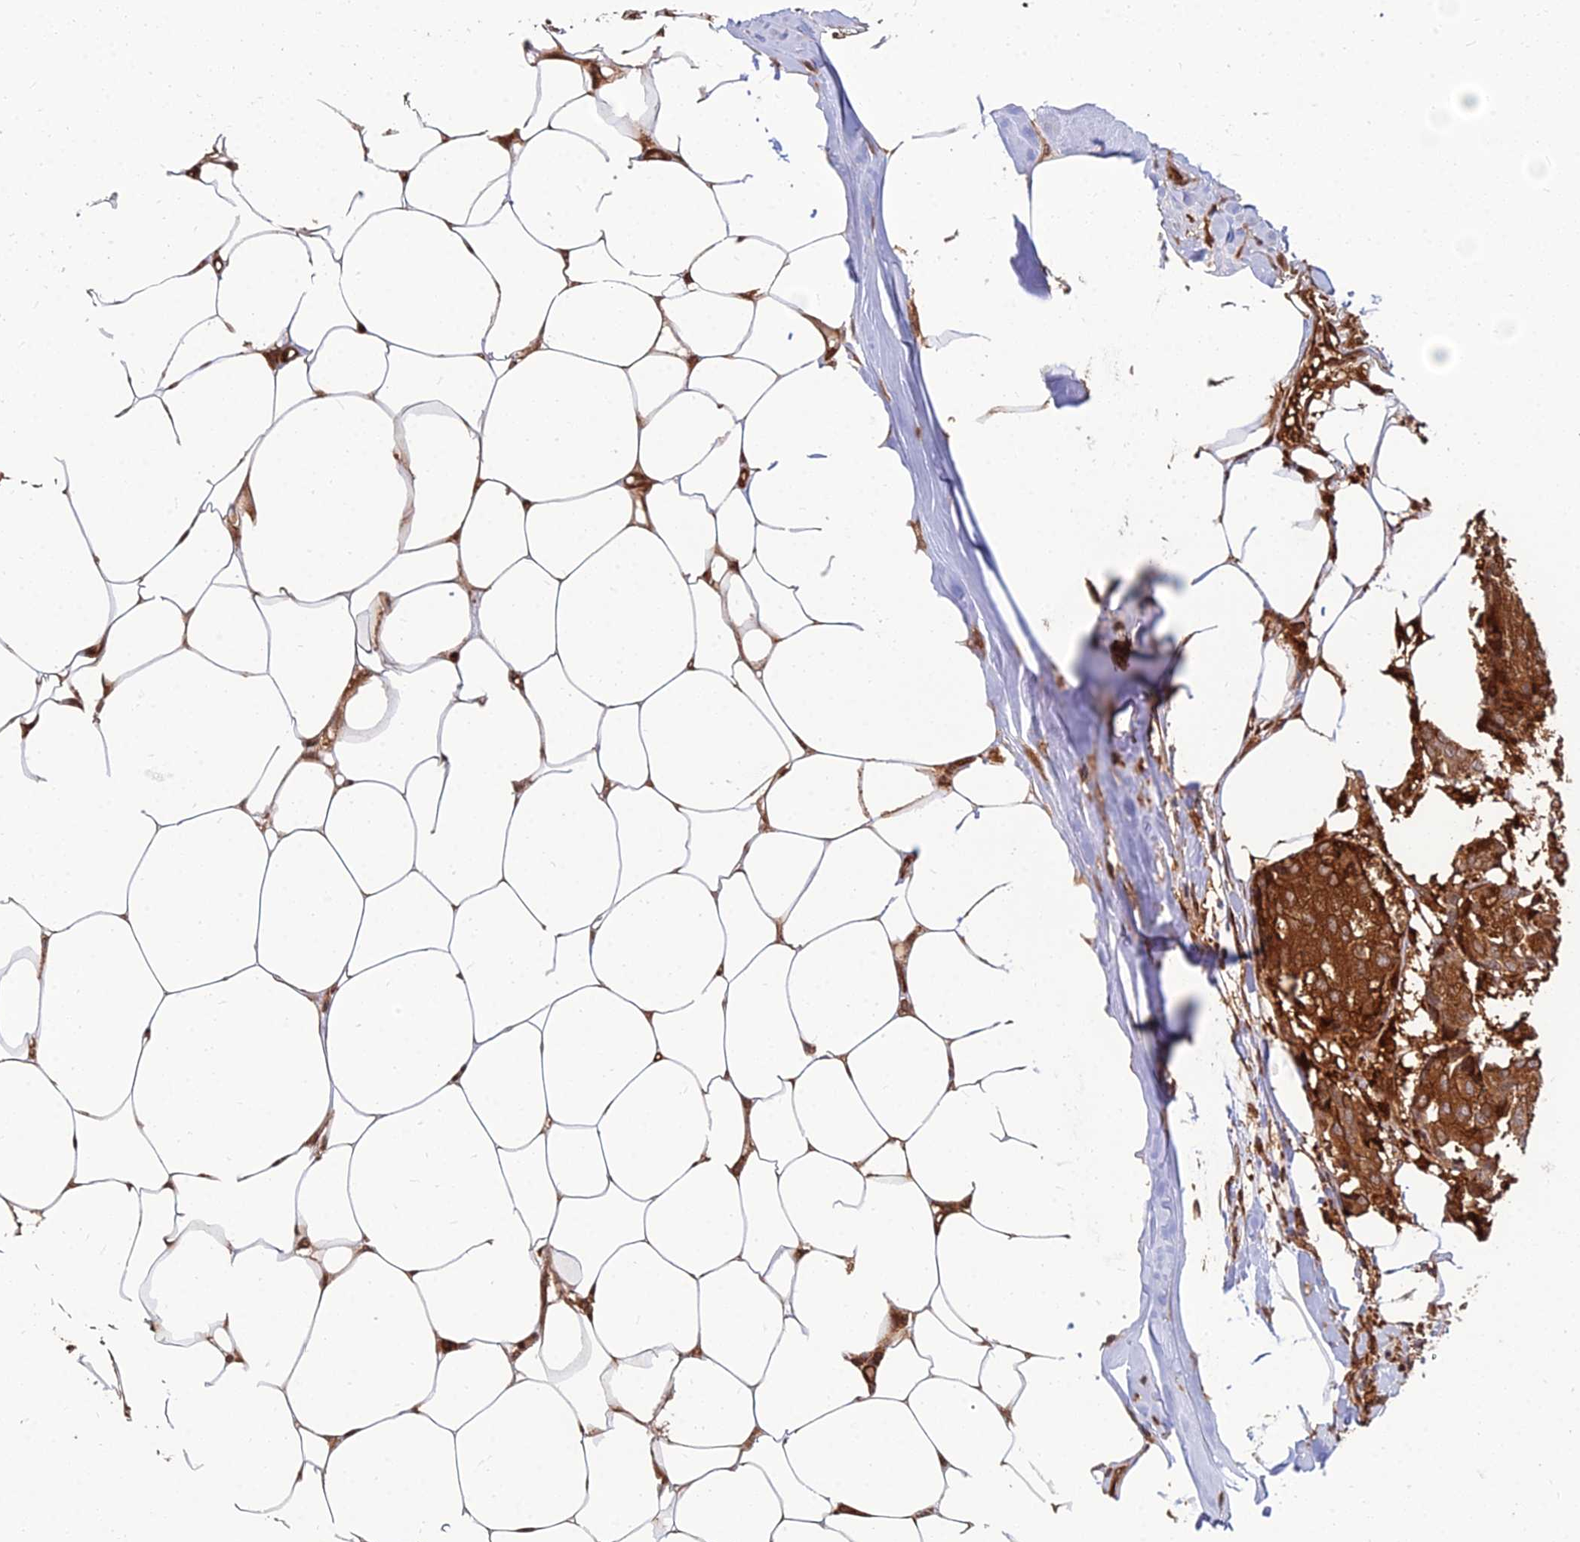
{"staining": {"intensity": "moderate", "quantity": ">75%", "location": "cytoplasmic/membranous"}, "tissue": "breast cancer", "cell_type": "Tumor cells", "image_type": "cancer", "snomed": [{"axis": "morphology", "description": "Duct carcinoma"}, {"axis": "topography", "description": "Breast"}], "caption": "There is medium levels of moderate cytoplasmic/membranous positivity in tumor cells of breast cancer, as demonstrated by immunohistochemical staining (brown color).", "gene": "CCT6B", "patient": {"sex": "female", "age": 75}}